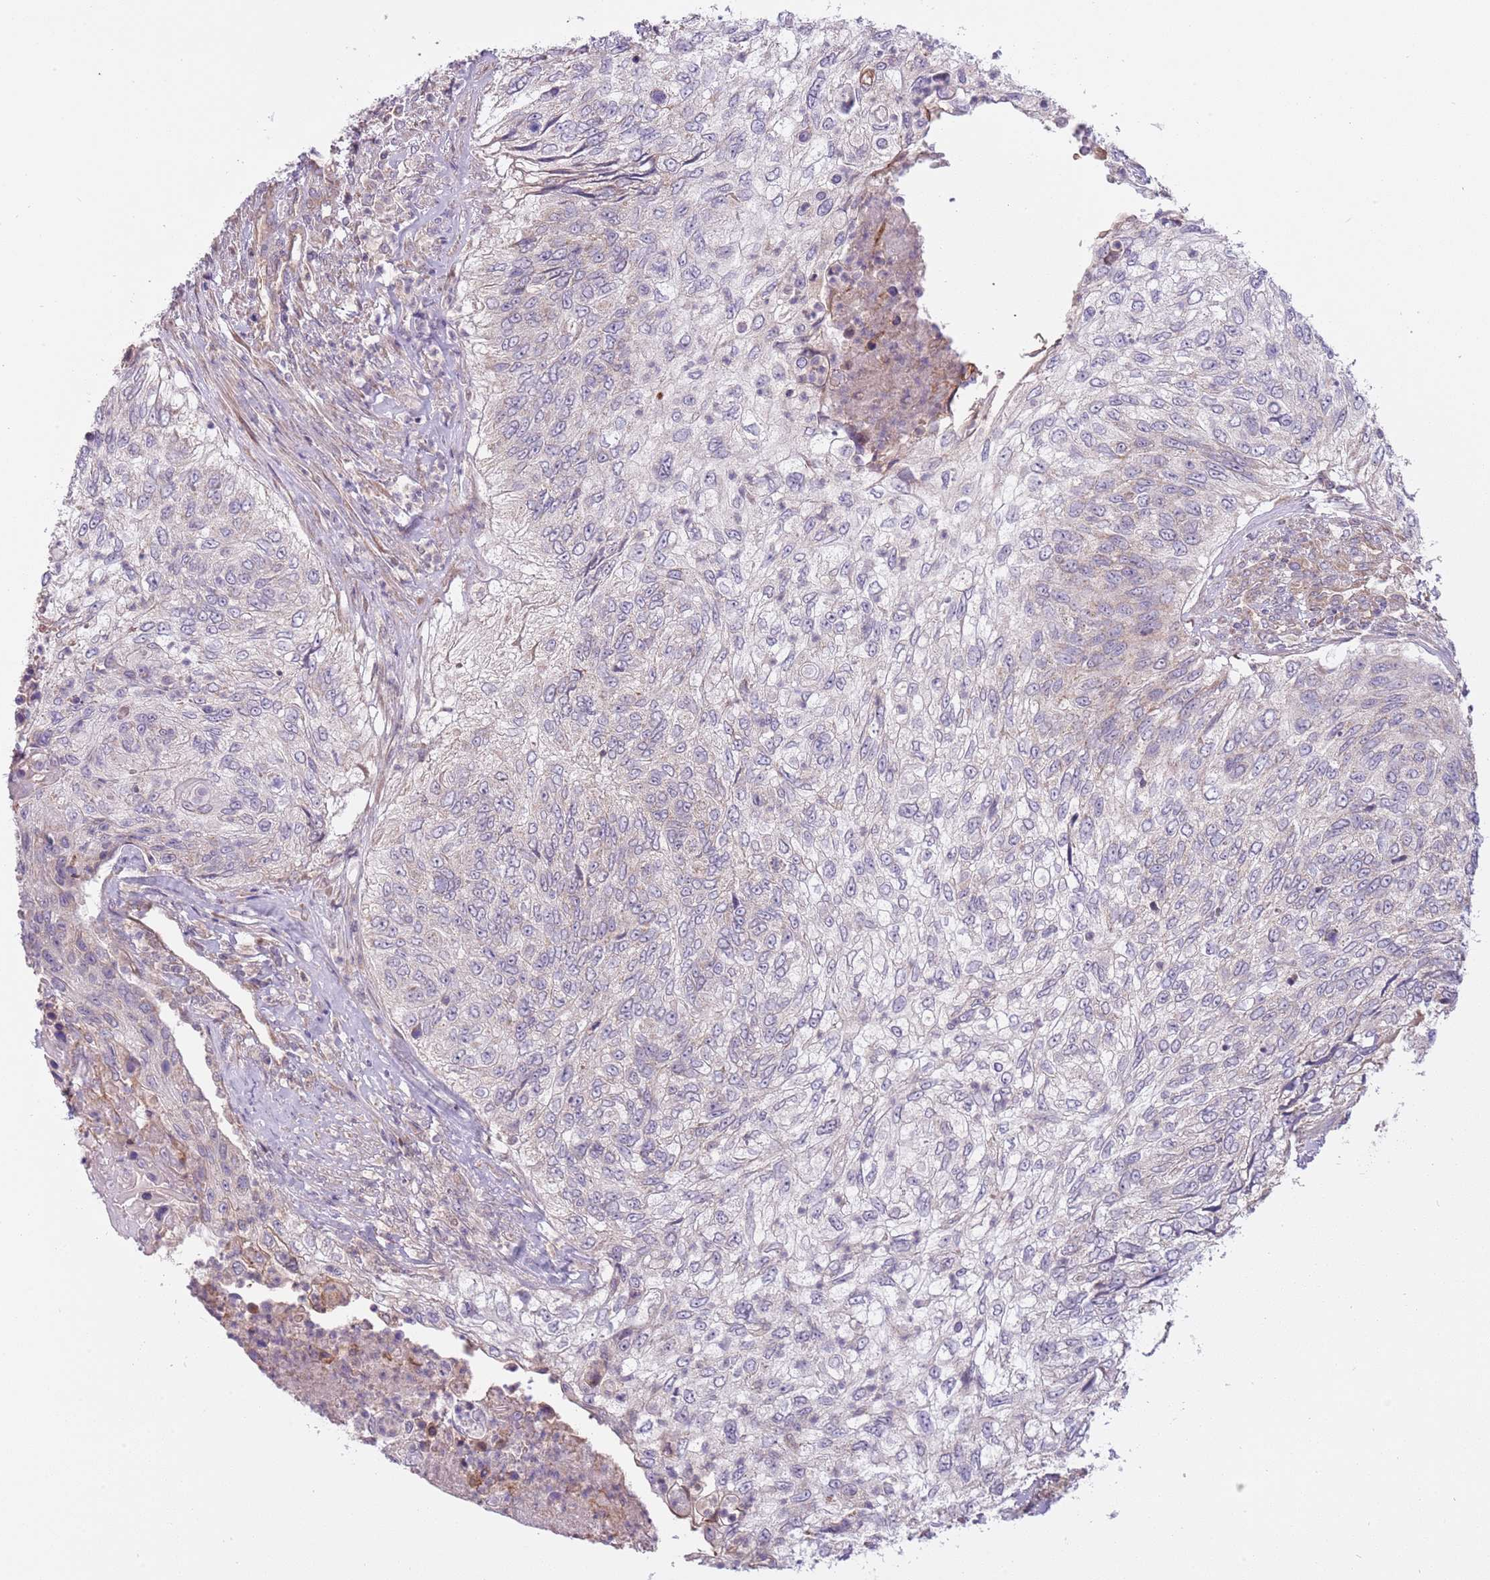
{"staining": {"intensity": "negative", "quantity": "none", "location": "none"}, "tissue": "urothelial cancer", "cell_type": "Tumor cells", "image_type": "cancer", "snomed": [{"axis": "morphology", "description": "Urothelial carcinoma, High grade"}, {"axis": "topography", "description": "Urinary bladder"}], "caption": "The photomicrograph exhibits no staining of tumor cells in urothelial cancer.", "gene": "RNF181", "patient": {"sex": "female", "age": 60}}